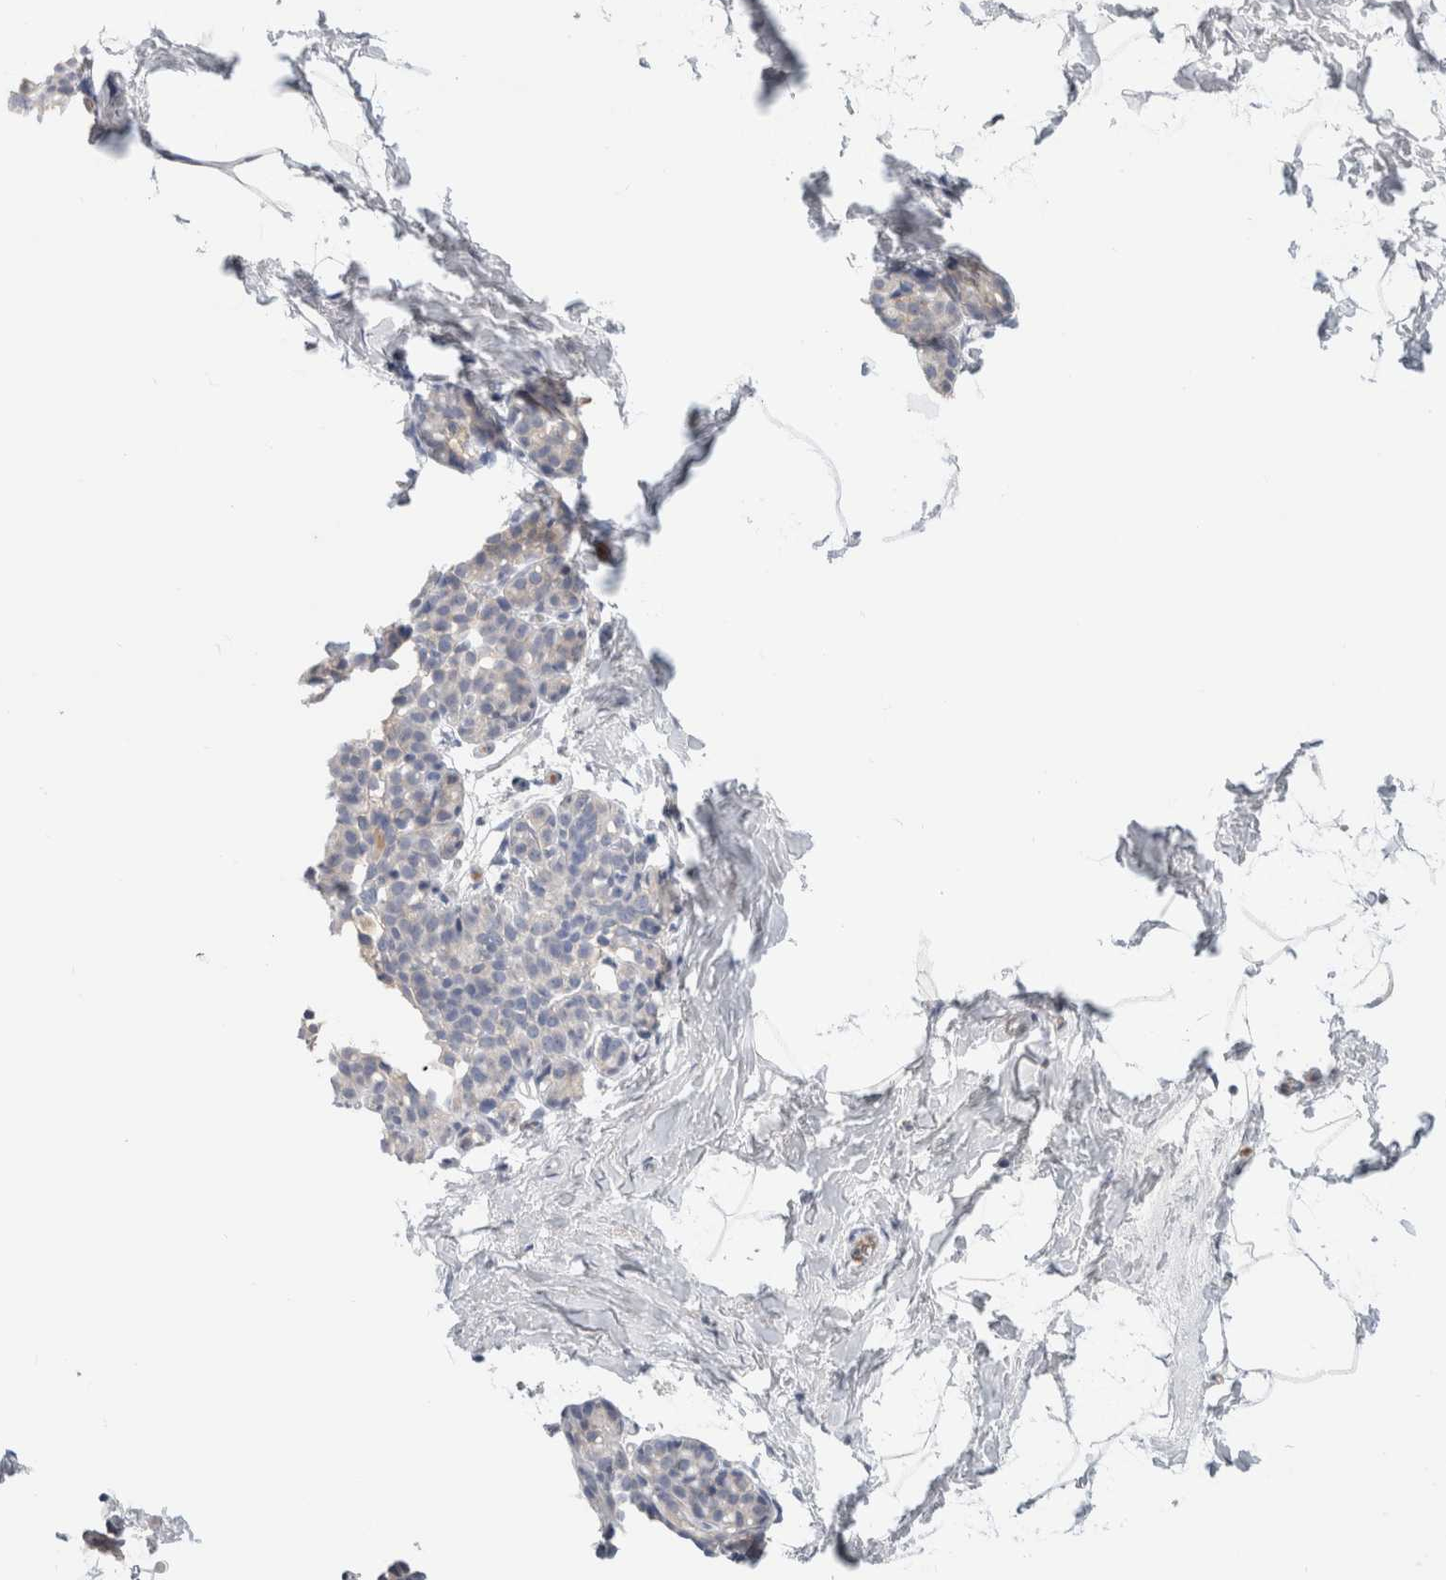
{"staining": {"intensity": "negative", "quantity": "none", "location": "none"}, "tissue": "breast", "cell_type": "Adipocytes", "image_type": "normal", "snomed": [{"axis": "morphology", "description": "Normal tissue, NOS"}, {"axis": "topography", "description": "Breast"}], "caption": "Immunohistochemical staining of unremarkable human breast demonstrates no significant expression in adipocytes.", "gene": "SCGB1A1", "patient": {"sex": "female", "age": 62}}